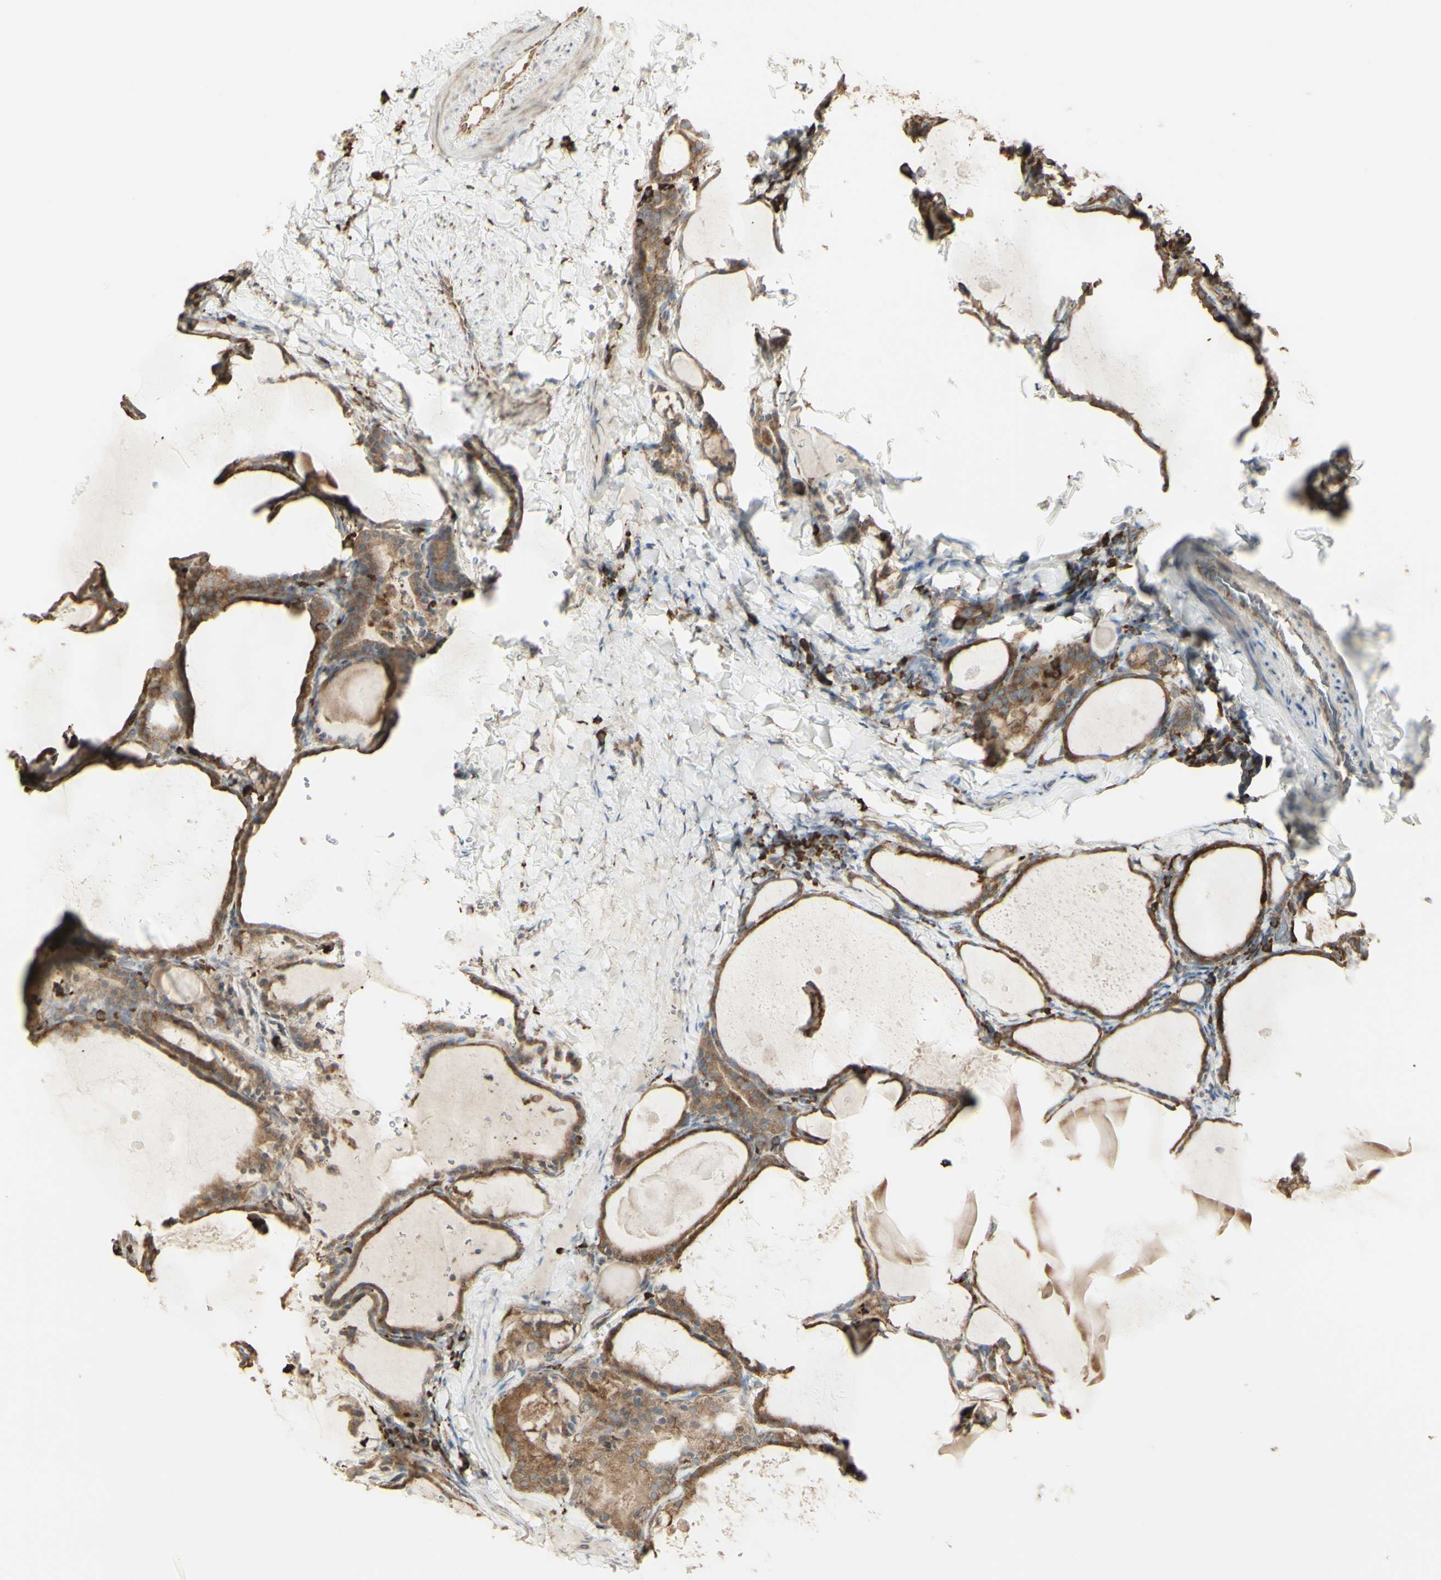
{"staining": {"intensity": "moderate", "quantity": ">75%", "location": "cytoplasmic/membranous"}, "tissue": "thyroid cancer", "cell_type": "Tumor cells", "image_type": "cancer", "snomed": [{"axis": "morphology", "description": "Papillary adenocarcinoma, NOS"}, {"axis": "topography", "description": "Thyroid gland"}], "caption": "The photomicrograph demonstrates immunohistochemical staining of thyroid cancer (papillary adenocarcinoma). There is moderate cytoplasmic/membranous positivity is identified in approximately >75% of tumor cells.", "gene": "EEF1B2", "patient": {"sex": "female", "age": 42}}